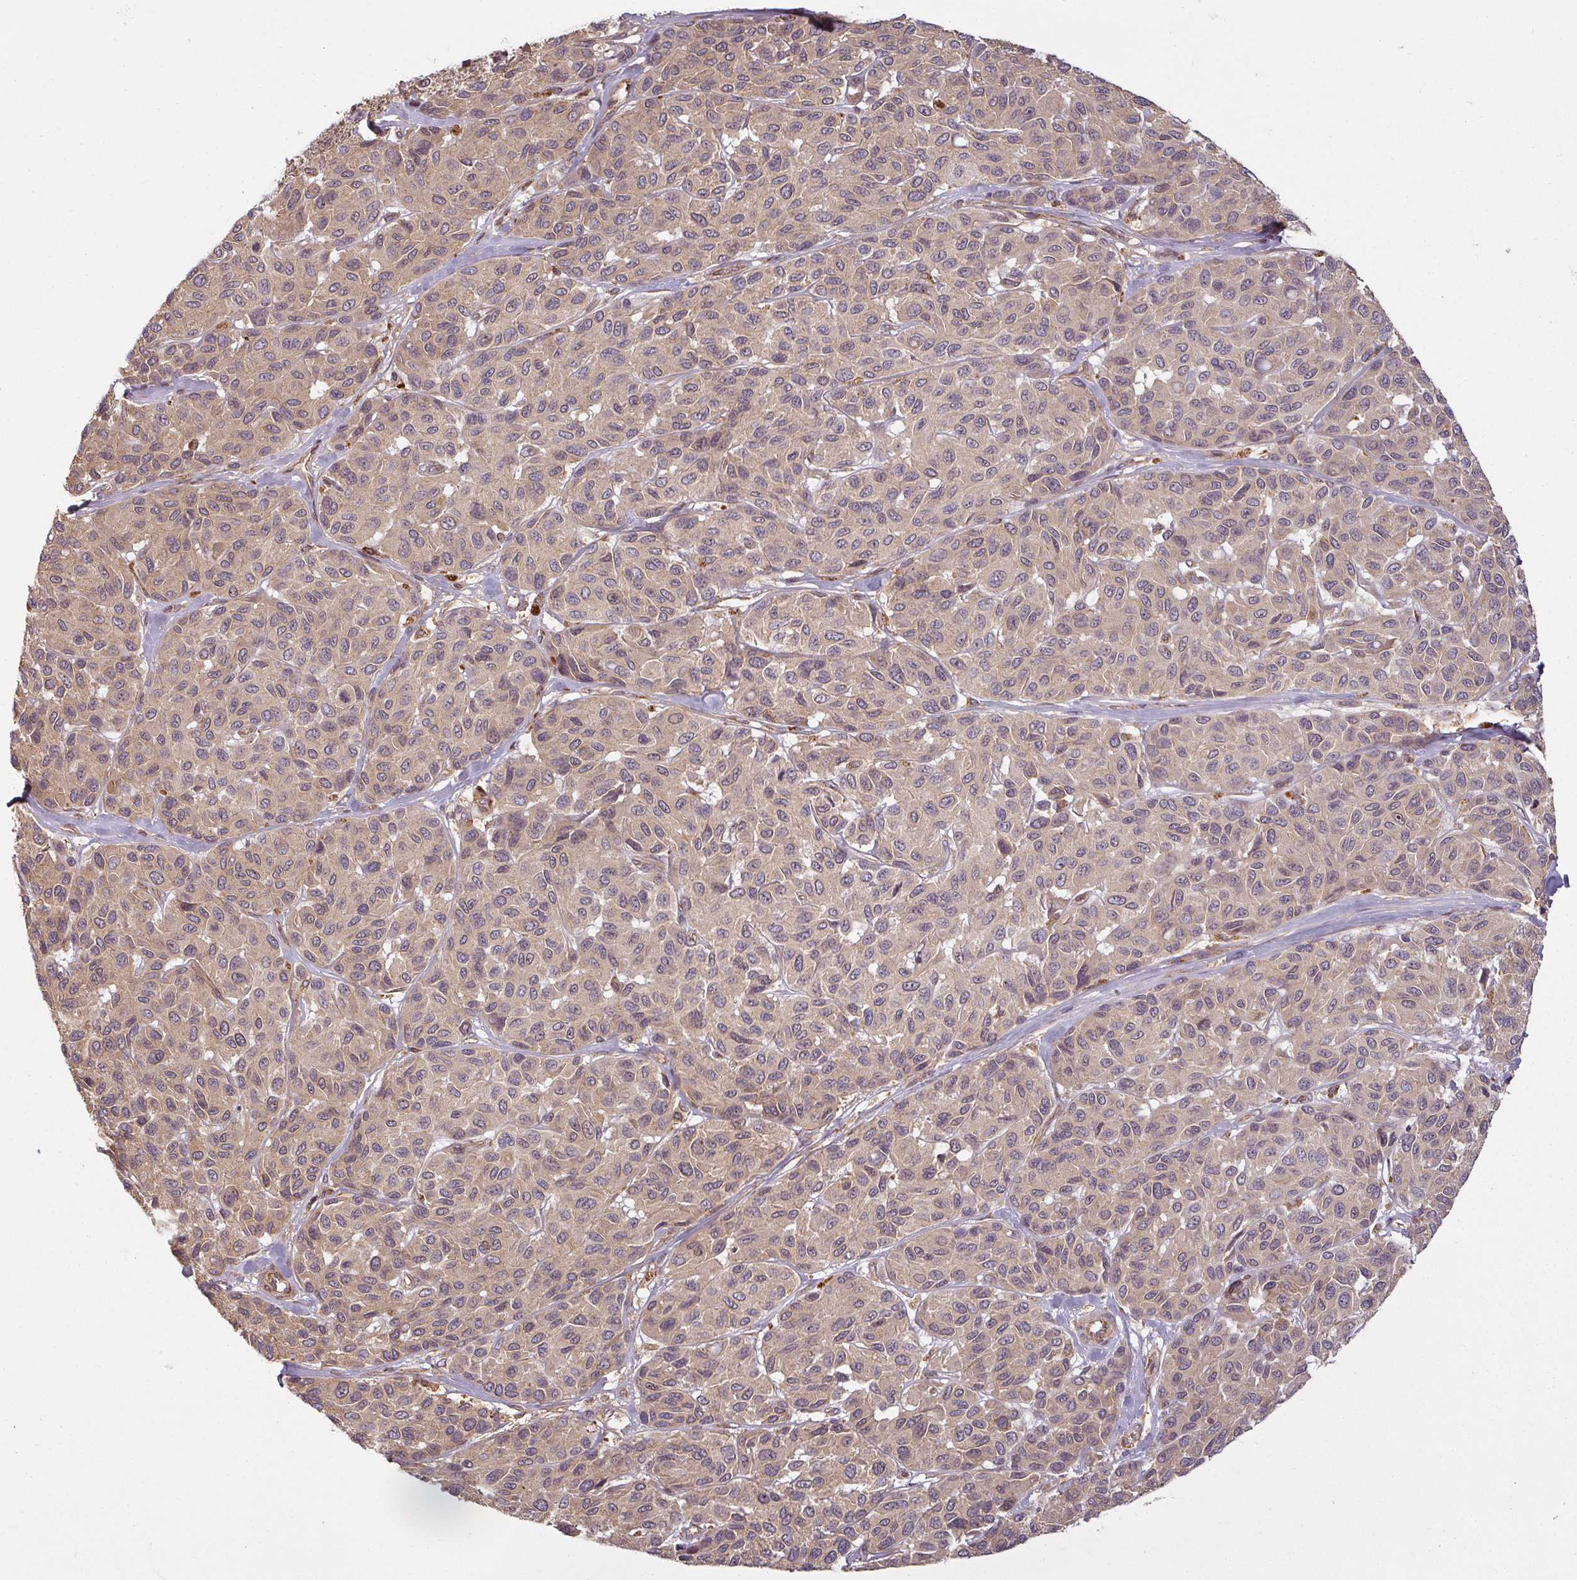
{"staining": {"intensity": "weak", "quantity": ">75%", "location": "cytoplasmic/membranous"}, "tissue": "melanoma", "cell_type": "Tumor cells", "image_type": "cancer", "snomed": [{"axis": "morphology", "description": "Malignant melanoma, NOS"}, {"axis": "topography", "description": "Skin"}], "caption": "Protein staining displays weak cytoplasmic/membranous expression in about >75% of tumor cells in melanoma. (brown staining indicates protein expression, while blue staining denotes nuclei).", "gene": "DIMT1", "patient": {"sex": "female", "age": 66}}